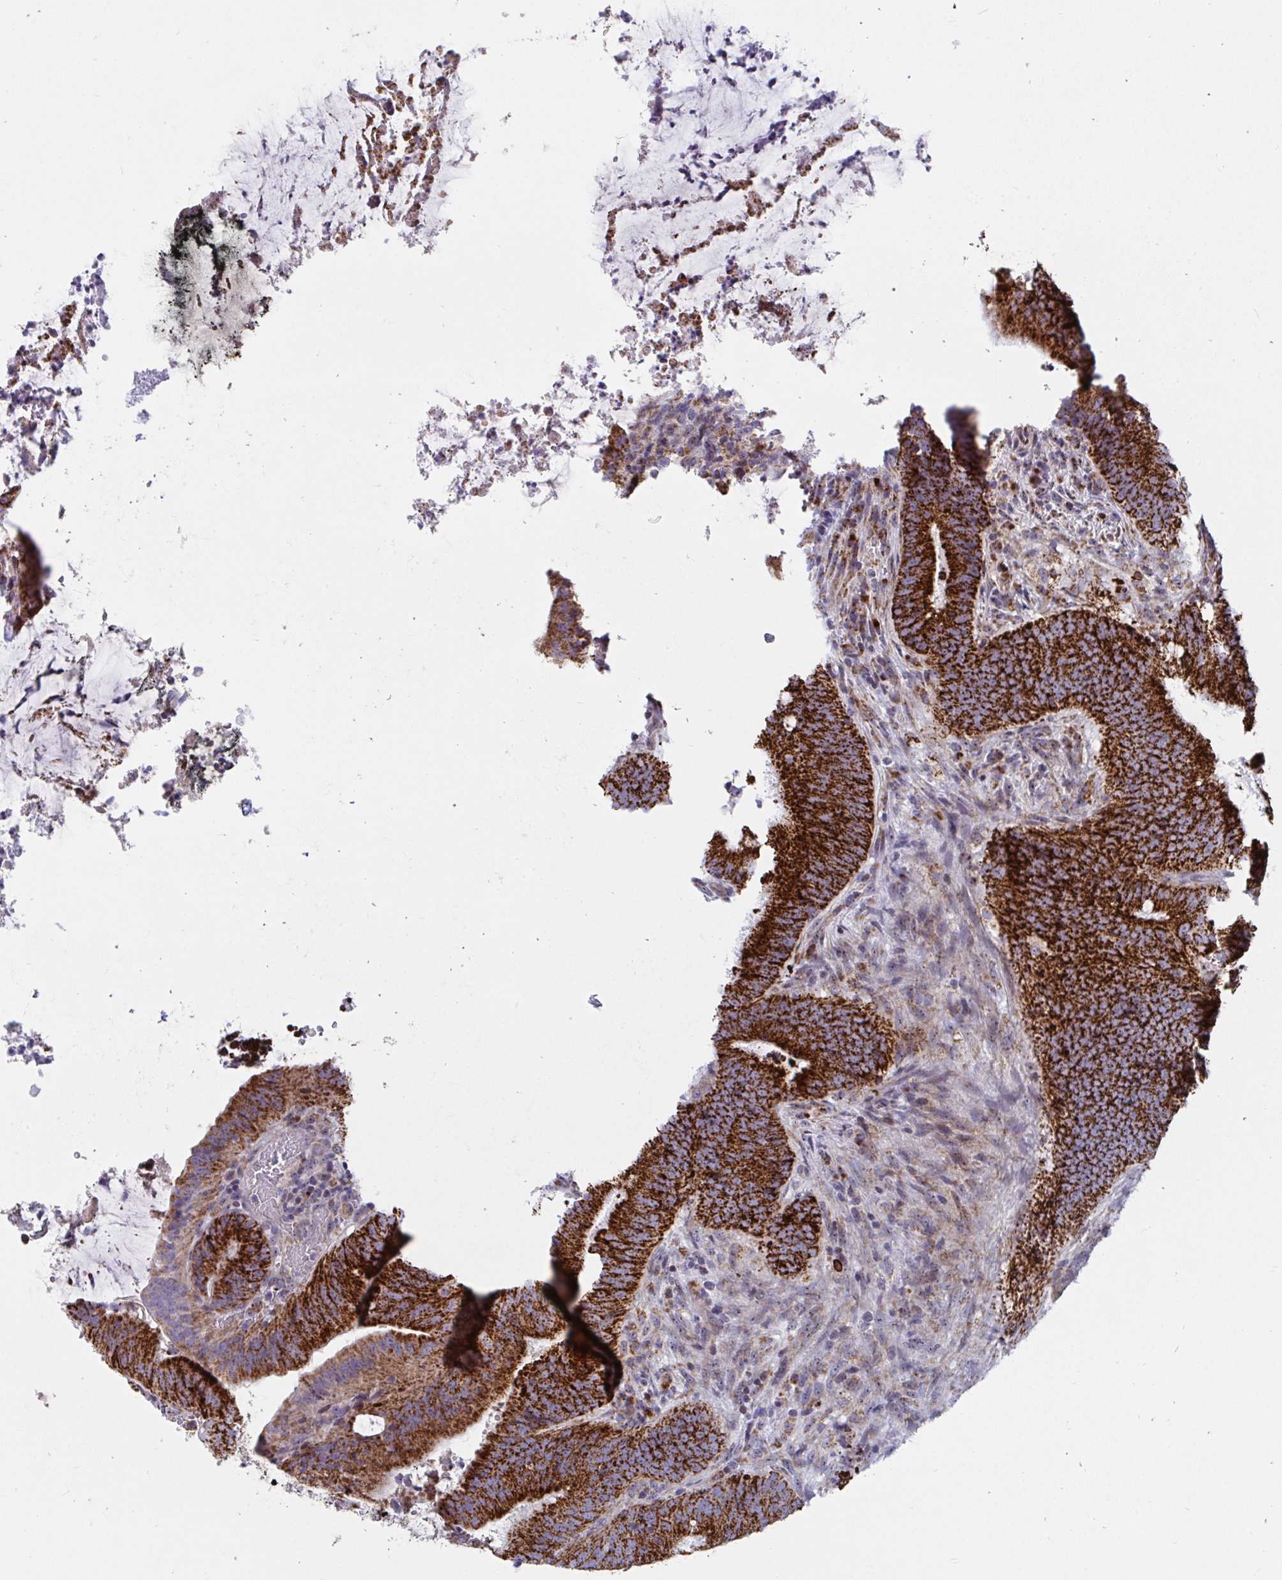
{"staining": {"intensity": "strong", "quantity": ">75%", "location": "cytoplasmic/membranous"}, "tissue": "colorectal cancer", "cell_type": "Tumor cells", "image_type": "cancer", "snomed": [{"axis": "morphology", "description": "Adenocarcinoma, NOS"}, {"axis": "topography", "description": "Colon"}], "caption": "Adenocarcinoma (colorectal) stained with a protein marker demonstrates strong staining in tumor cells.", "gene": "ATP5MJ", "patient": {"sex": "female", "age": 43}}